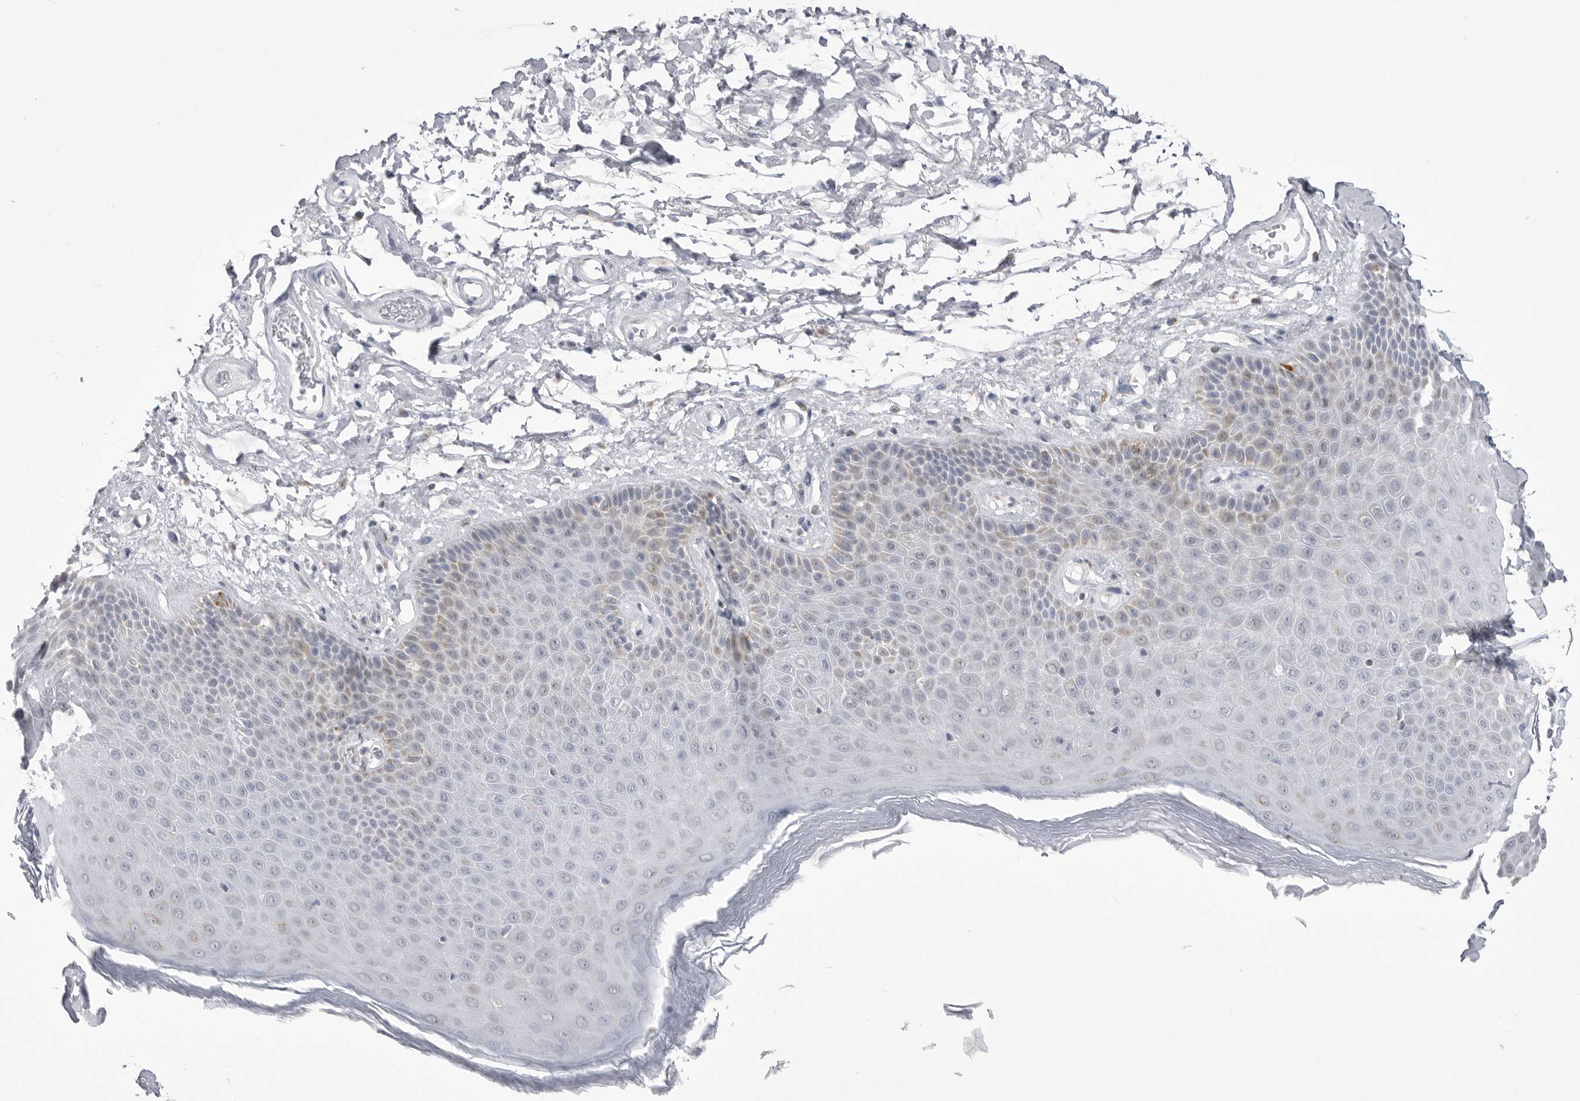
{"staining": {"intensity": "moderate", "quantity": "25%-75%", "location": "cytoplasmic/membranous"}, "tissue": "skin", "cell_type": "Epidermal cells", "image_type": "normal", "snomed": [{"axis": "morphology", "description": "Normal tissue, NOS"}, {"axis": "topography", "description": "Anal"}], "caption": "Immunohistochemical staining of unremarkable human skin reveals moderate cytoplasmic/membranous protein expression in about 25%-75% of epidermal cells. (Stains: DAB in brown, nuclei in blue, Microscopy: brightfield microscopy at high magnification).", "gene": "FH", "patient": {"sex": "male", "age": 74}}